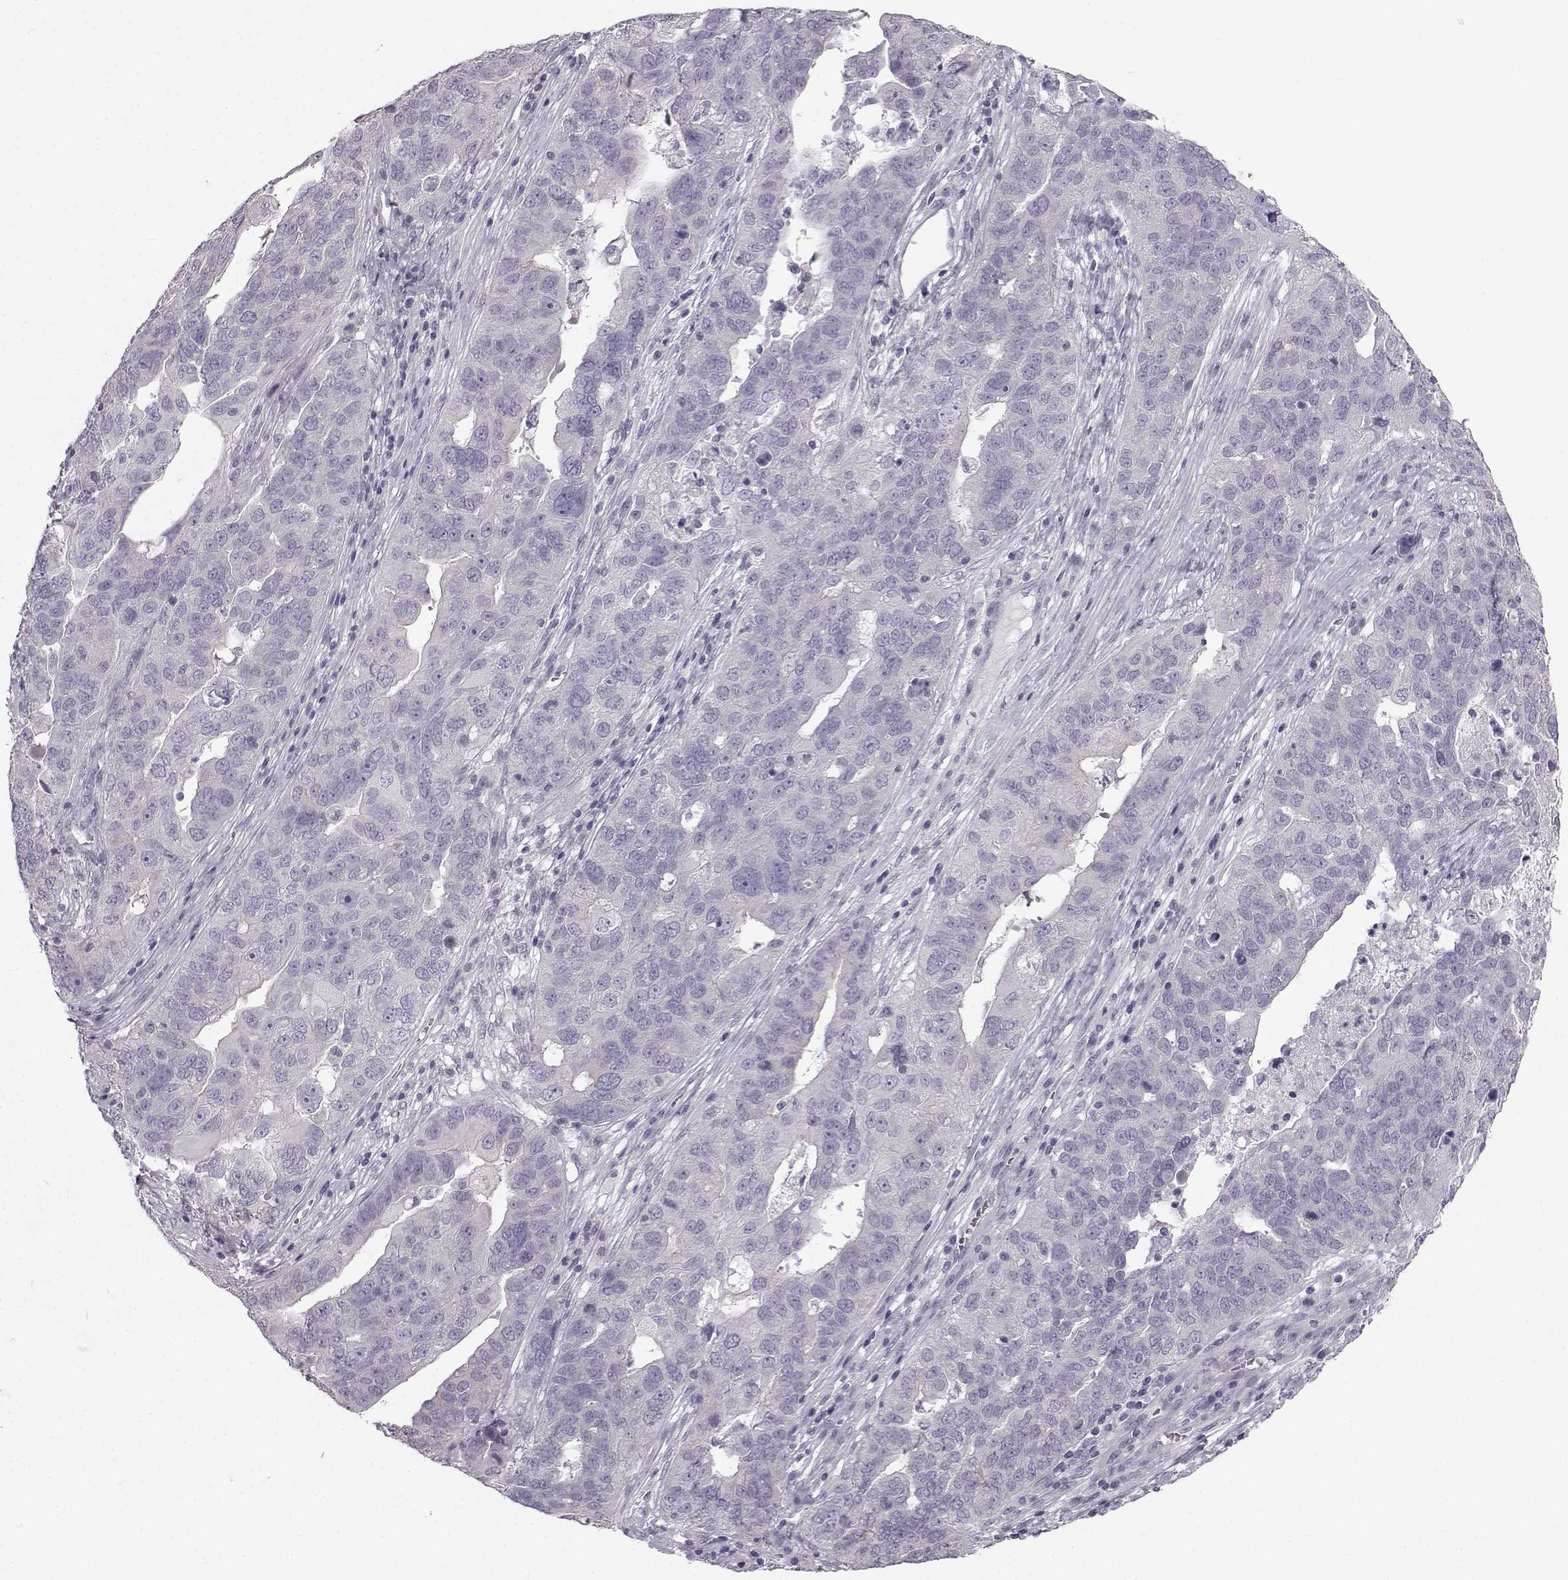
{"staining": {"intensity": "negative", "quantity": "none", "location": "none"}, "tissue": "ovarian cancer", "cell_type": "Tumor cells", "image_type": "cancer", "snomed": [{"axis": "morphology", "description": "Carcinoma, endometroid"}, {"axis": "topography", "description": "Soft tissue"}, {"axis": "topography", "description": "Ovary"}], "caption": "A high-resolution image shows IHC staining of ovarian endometroid carcinoma, which demonstrates no significant staining in tumor cells.", "gene": "OIP5", "patient": {"sex": "female", "age": 52}}